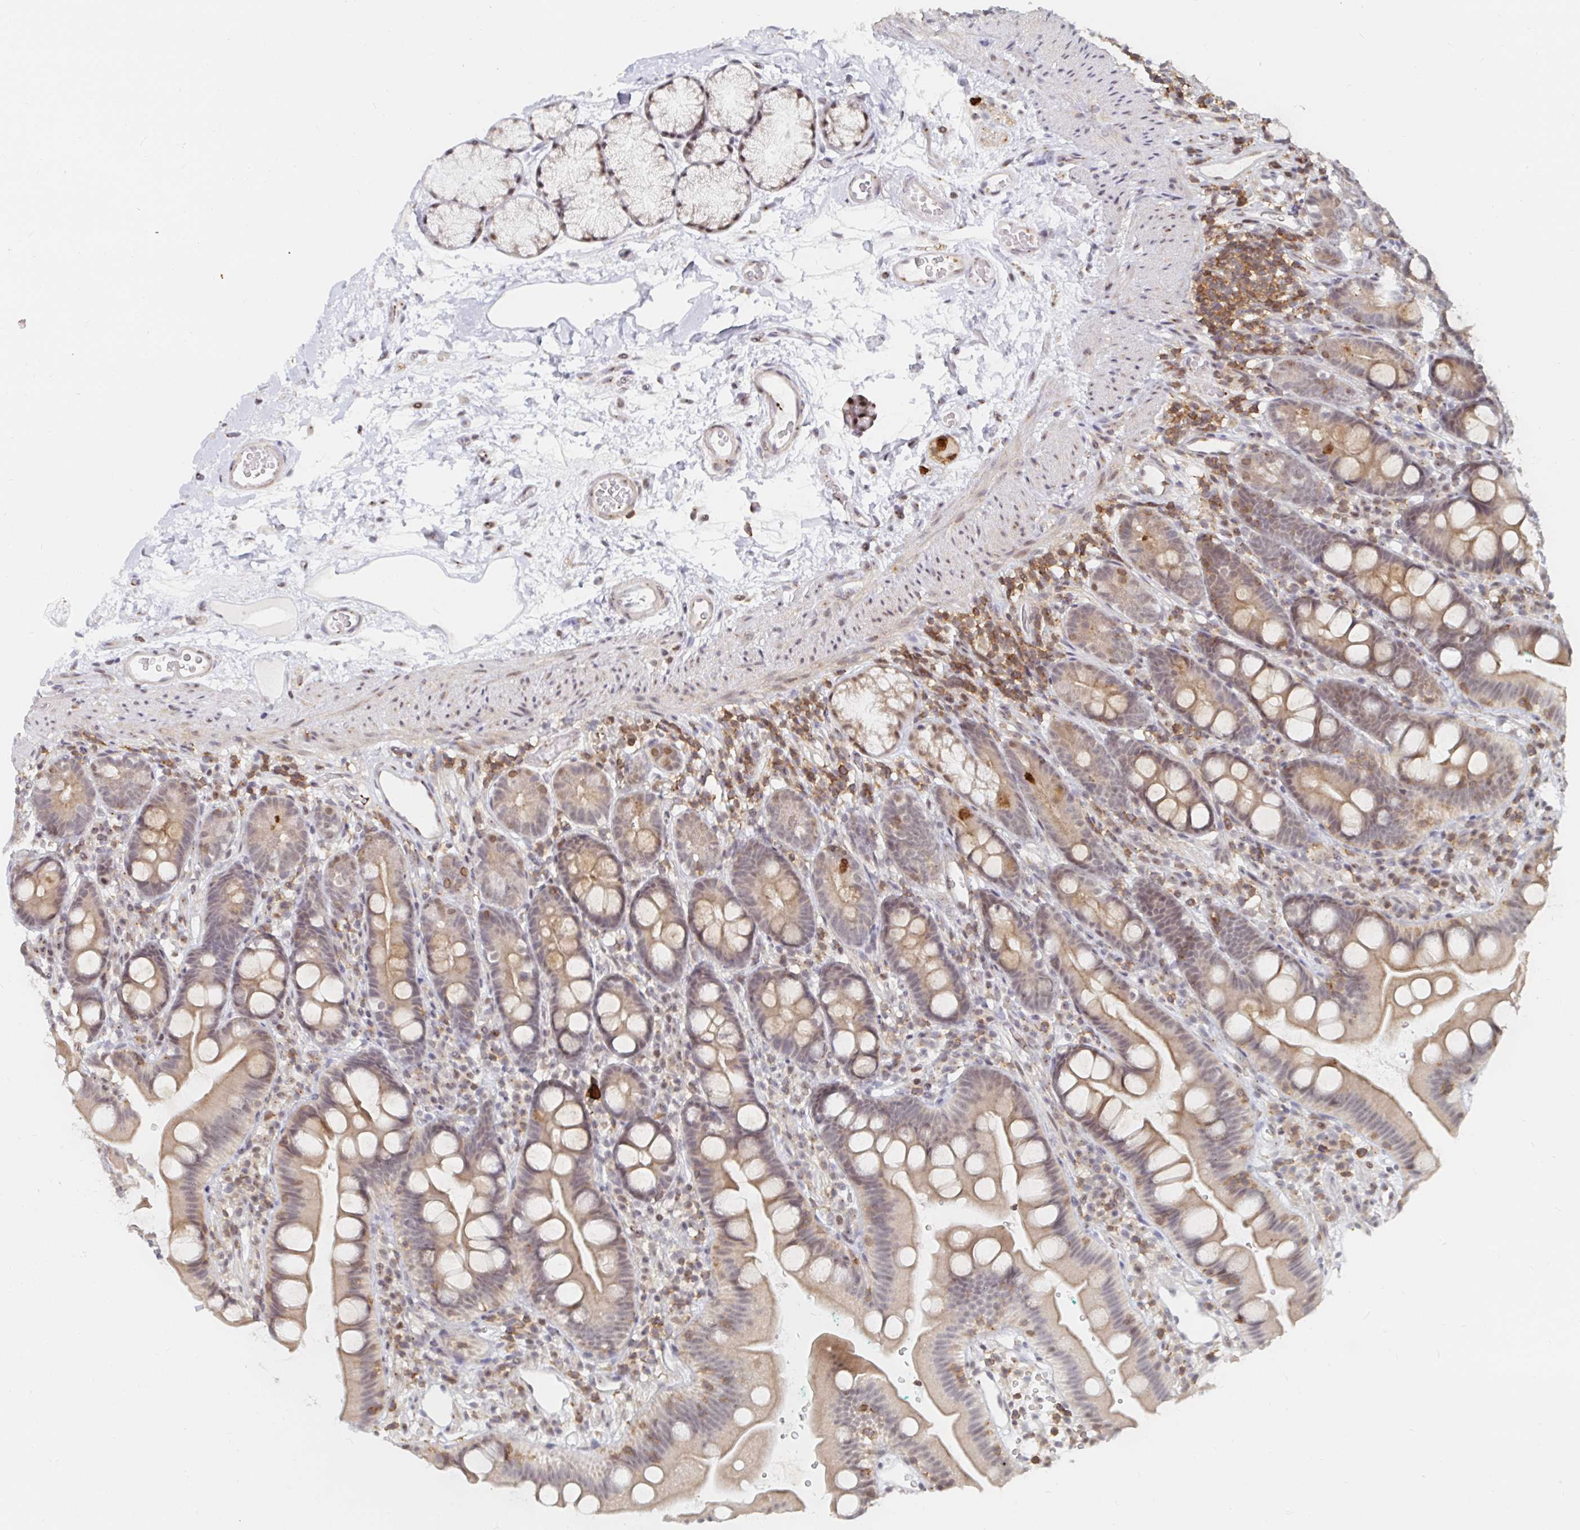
{"staining": {"intensity": "moderate", "quantity": "25%-75%", "location": "cytoplasmic/membranous,nuclear"}, "tissue": "duodenum", "cell_type": "Glandular cells", "image_type": "normal", "snomed": [{"axis": "morphology", "description": "Normal tissue, NOS"}, {"axis": "topography", "description": "Duodenum"}], "caption": "About 25%-75% of glandular cells in normal human duodenum exhibit moderate cytoplasmic/membranous,nuclear protein expression as visualized by brown immunohistochemical staining.", "gene": "CHD2", "patient": {"sex": "female", "age": 67}}